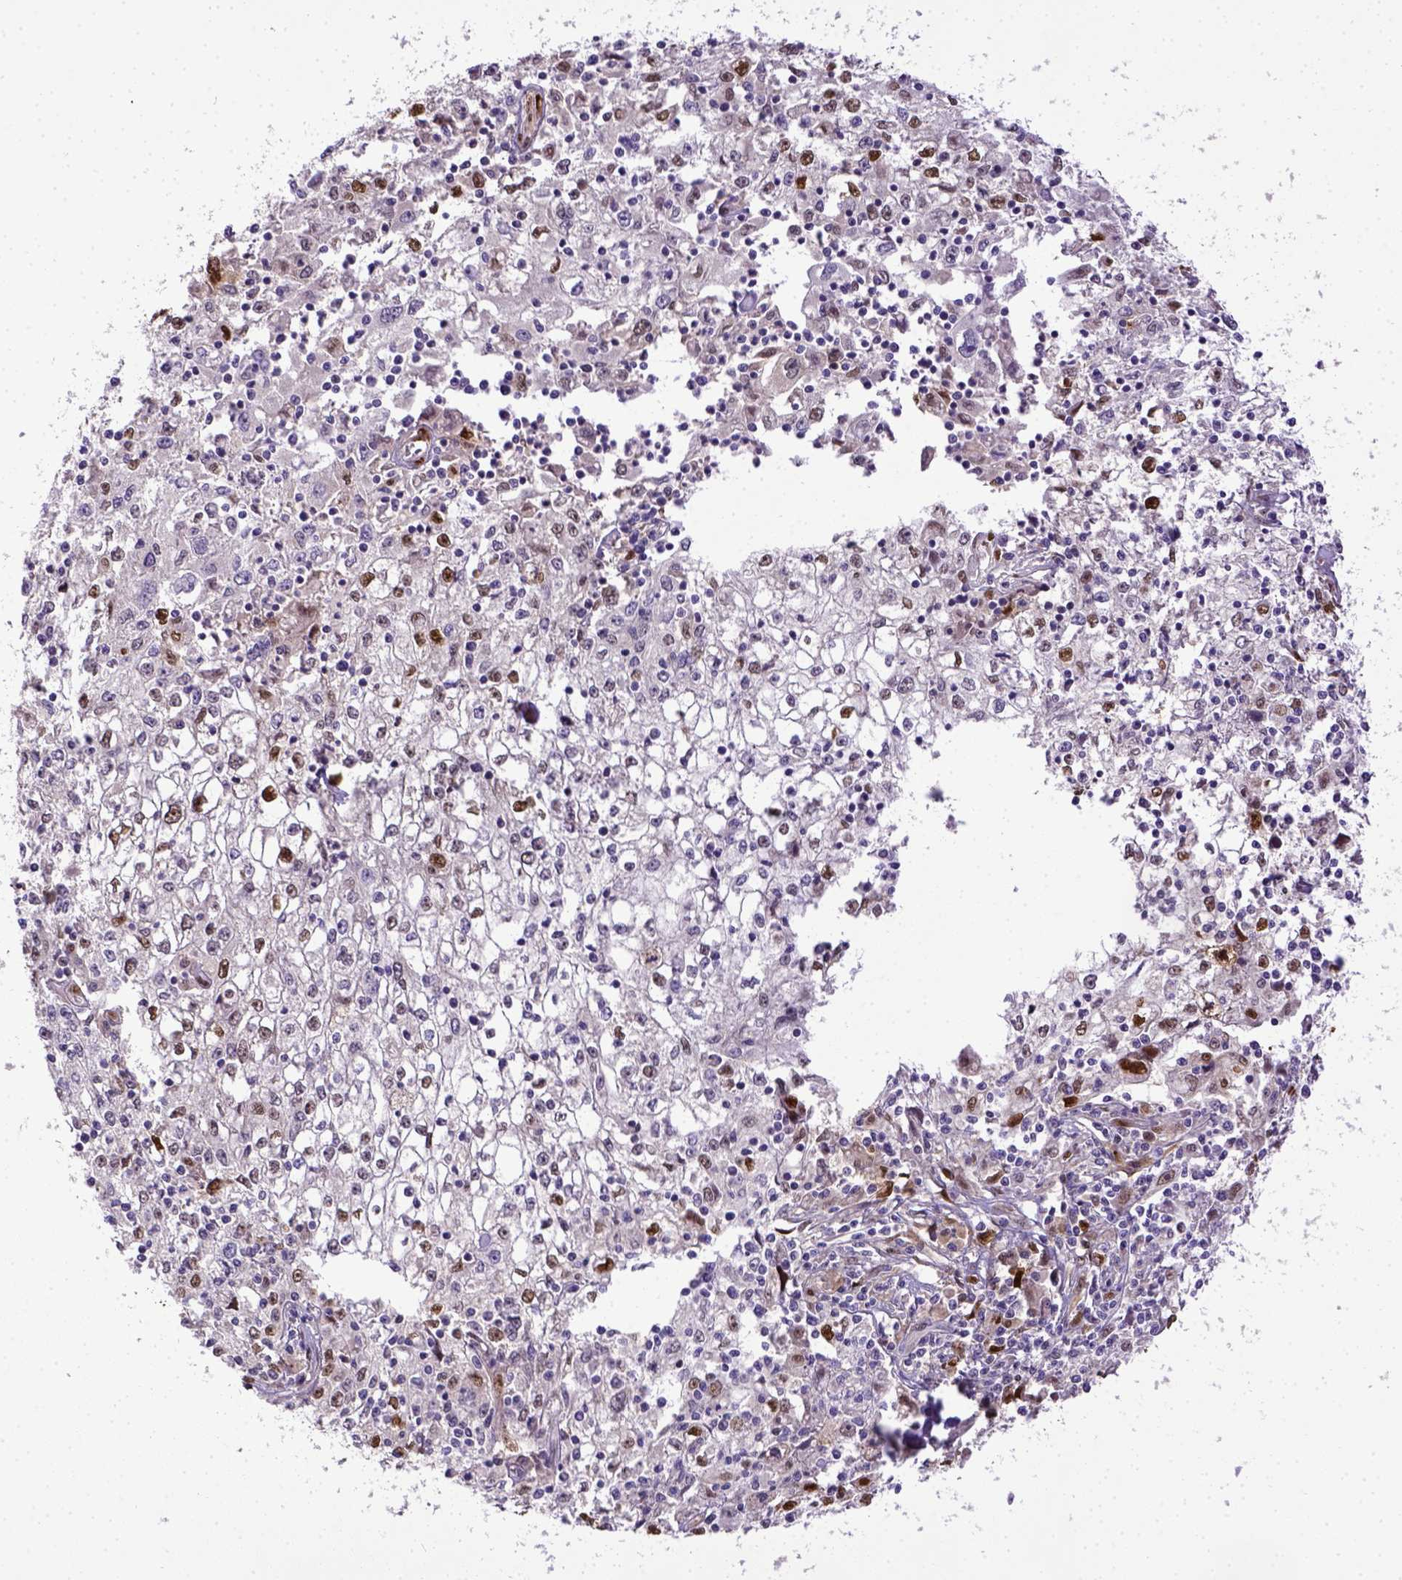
{"staining": {"intensity": "moderate", "quantity": "25%-75%", "location": "nuclear"}, "tissue": "cervical cancer", "cell_type": "Tumor cells", "image_type": "cancer", "snomed": [{"axis": "morphology", "description": "Squamous cell carcinoma, NOS"}, {"axis": "topography", "description": "Cervix"}], "caption": "Cervical squamous cell carcinoma tissue exhibits moderate nuclear staining in approximately 25%-75% of tumor cells, visualized by immunohistochemistry. (Brightfield microscopy of DAB IHC at high magnification).", "gene": "CDKN1A", "patient": {"sex": "female", "age": 85}}